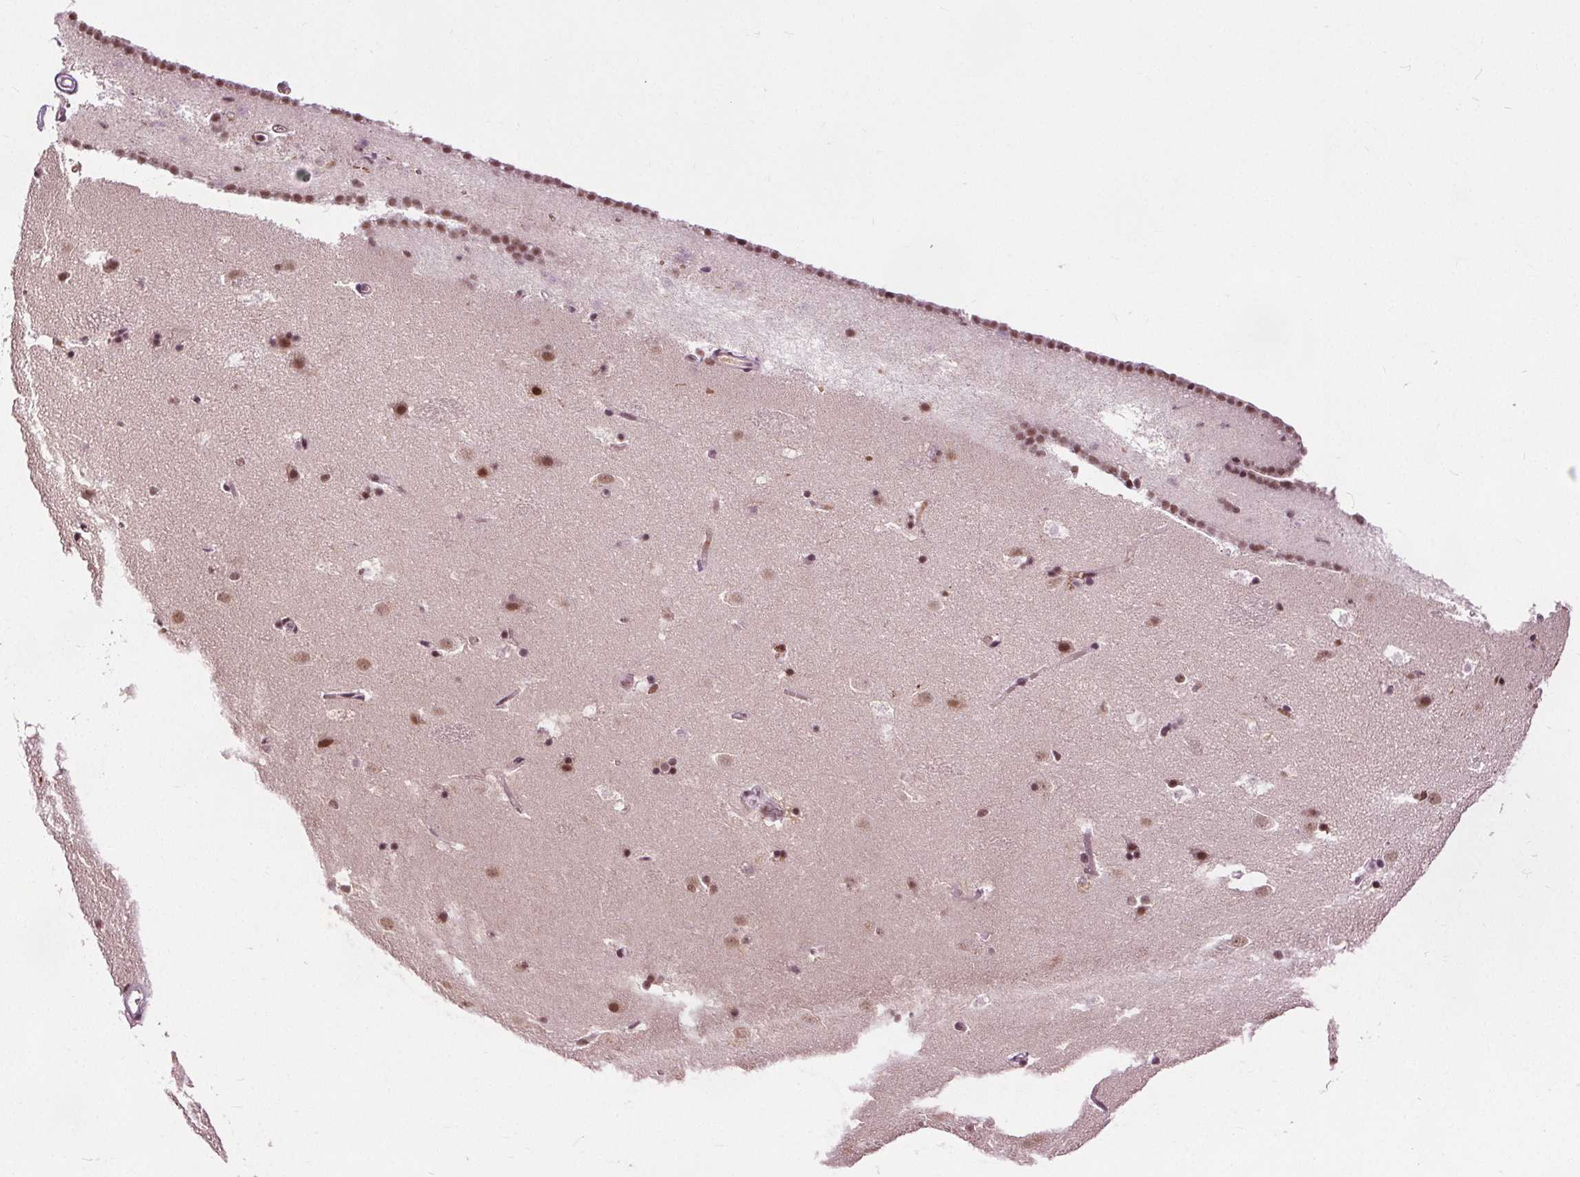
{"staining": {"intensity": "moderate", "quantity": ">75%", "location": "nuclear"}, "tissue": "caudate", "cell_type": "Glial cells", "image_type": "normal", "snomed": [{"axis": "morphology", "description": "Normal tissue, NOS"}, {"axis": "topography", "description": "Lateral ventricle wall"}], "caption": "Moderate nuclear positivity for a protein is seen in approximately >75% of glial cells of normal caudate using immunohistochemistry.", "gene": "IWS1", "patient": {"sex": "male", "age": 37}}